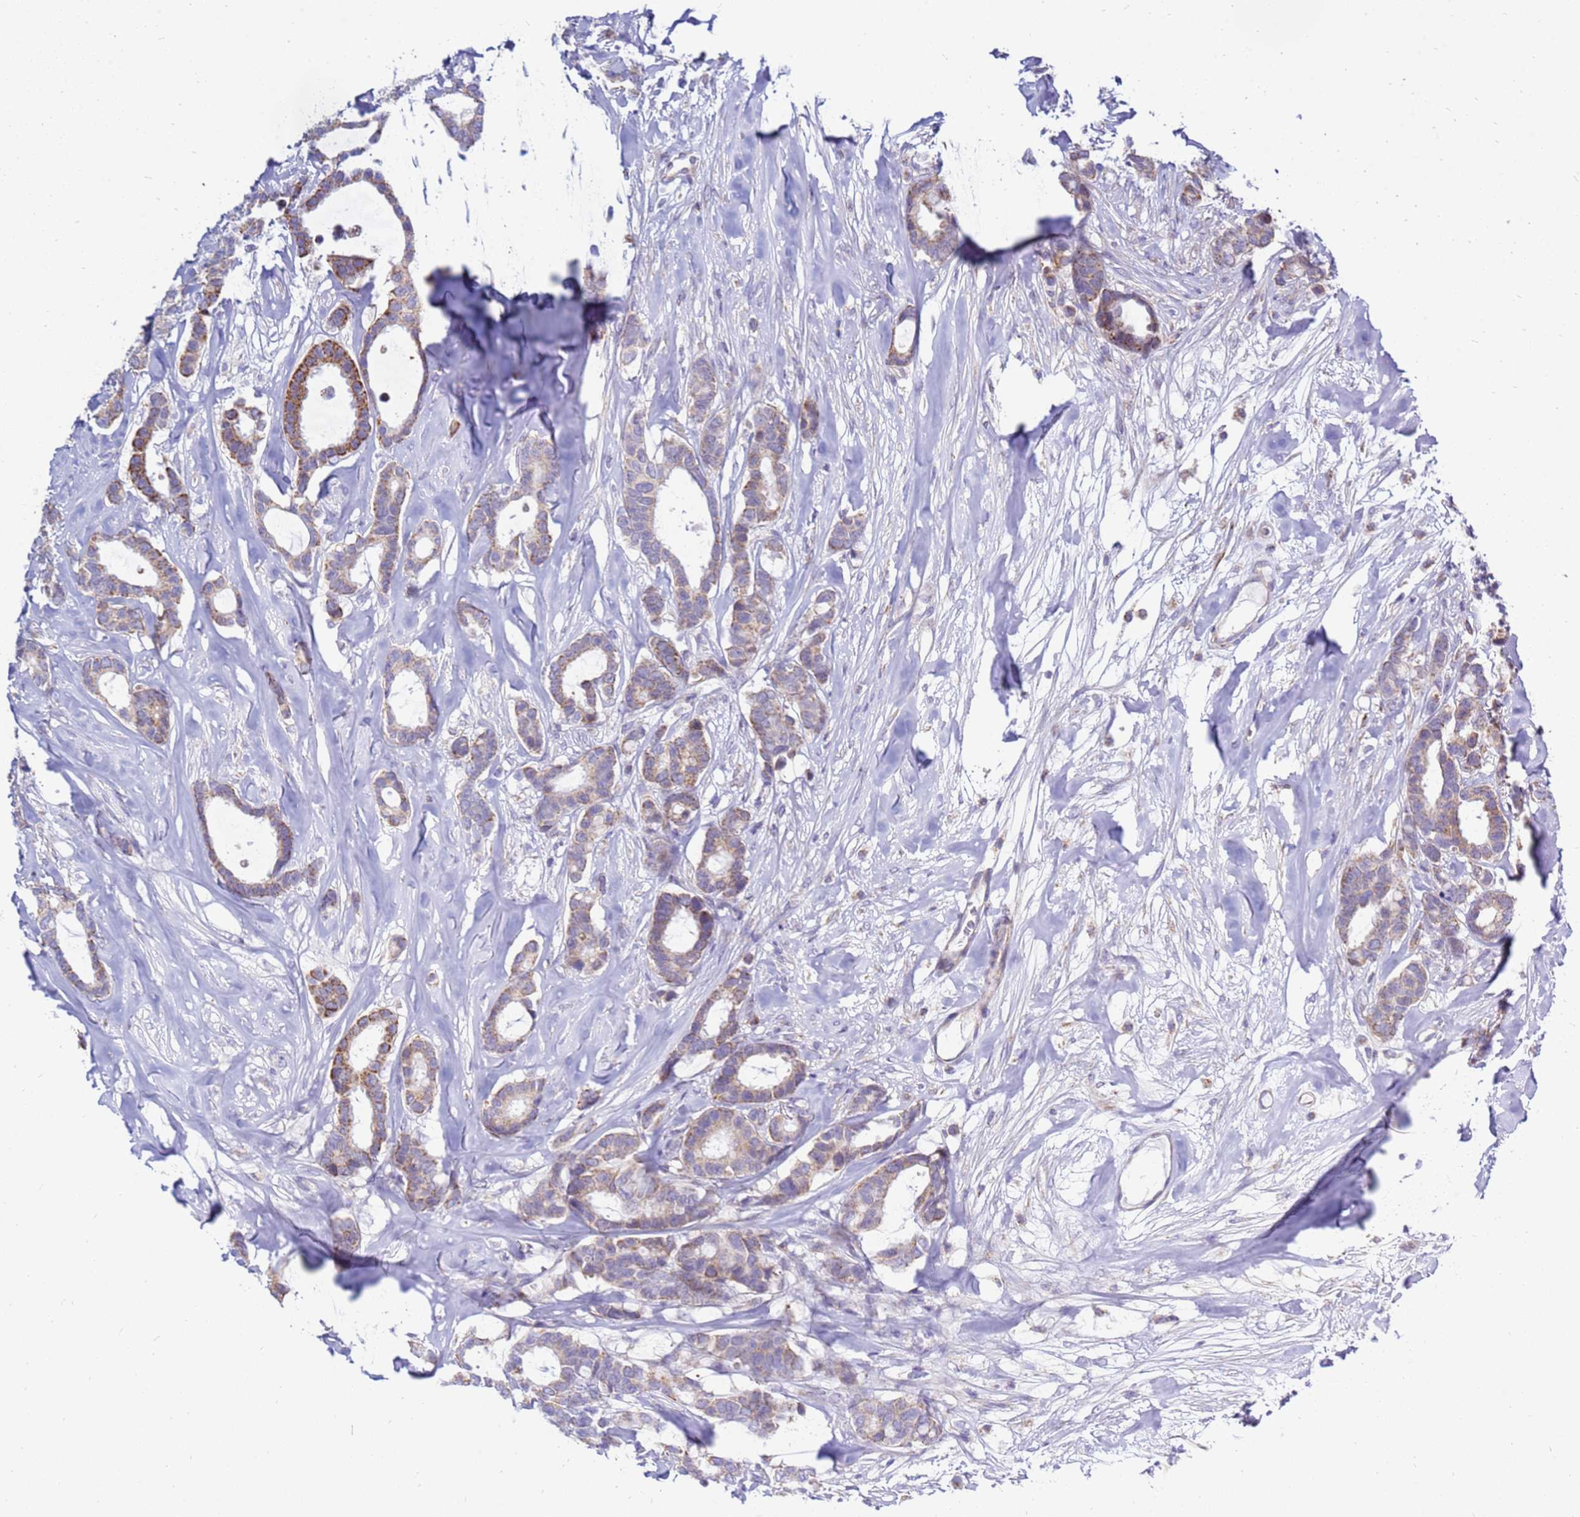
{"staining": {"intensity": "moderate", "quantity": "25%-75%", "location": "cytoplasmic/membranous"}, "tissue": "breast cancer", "cell_type": "Tumor cells", "image_type": "cancer", "snomed": [{"axis": "morphology", "description": "Duct carcinoma"}, {"axis": "topography", "description": "Breast"}], "caption": "An IHC histopathology image of neoplastic tissue is shown. Protein staining in brown shows moderate cytoplasmic/membranous positivity in breast intraductal carcinoma within tumor cells.", "gene": "IGF1R", "patient": {"sex": "female", "age": 87}}